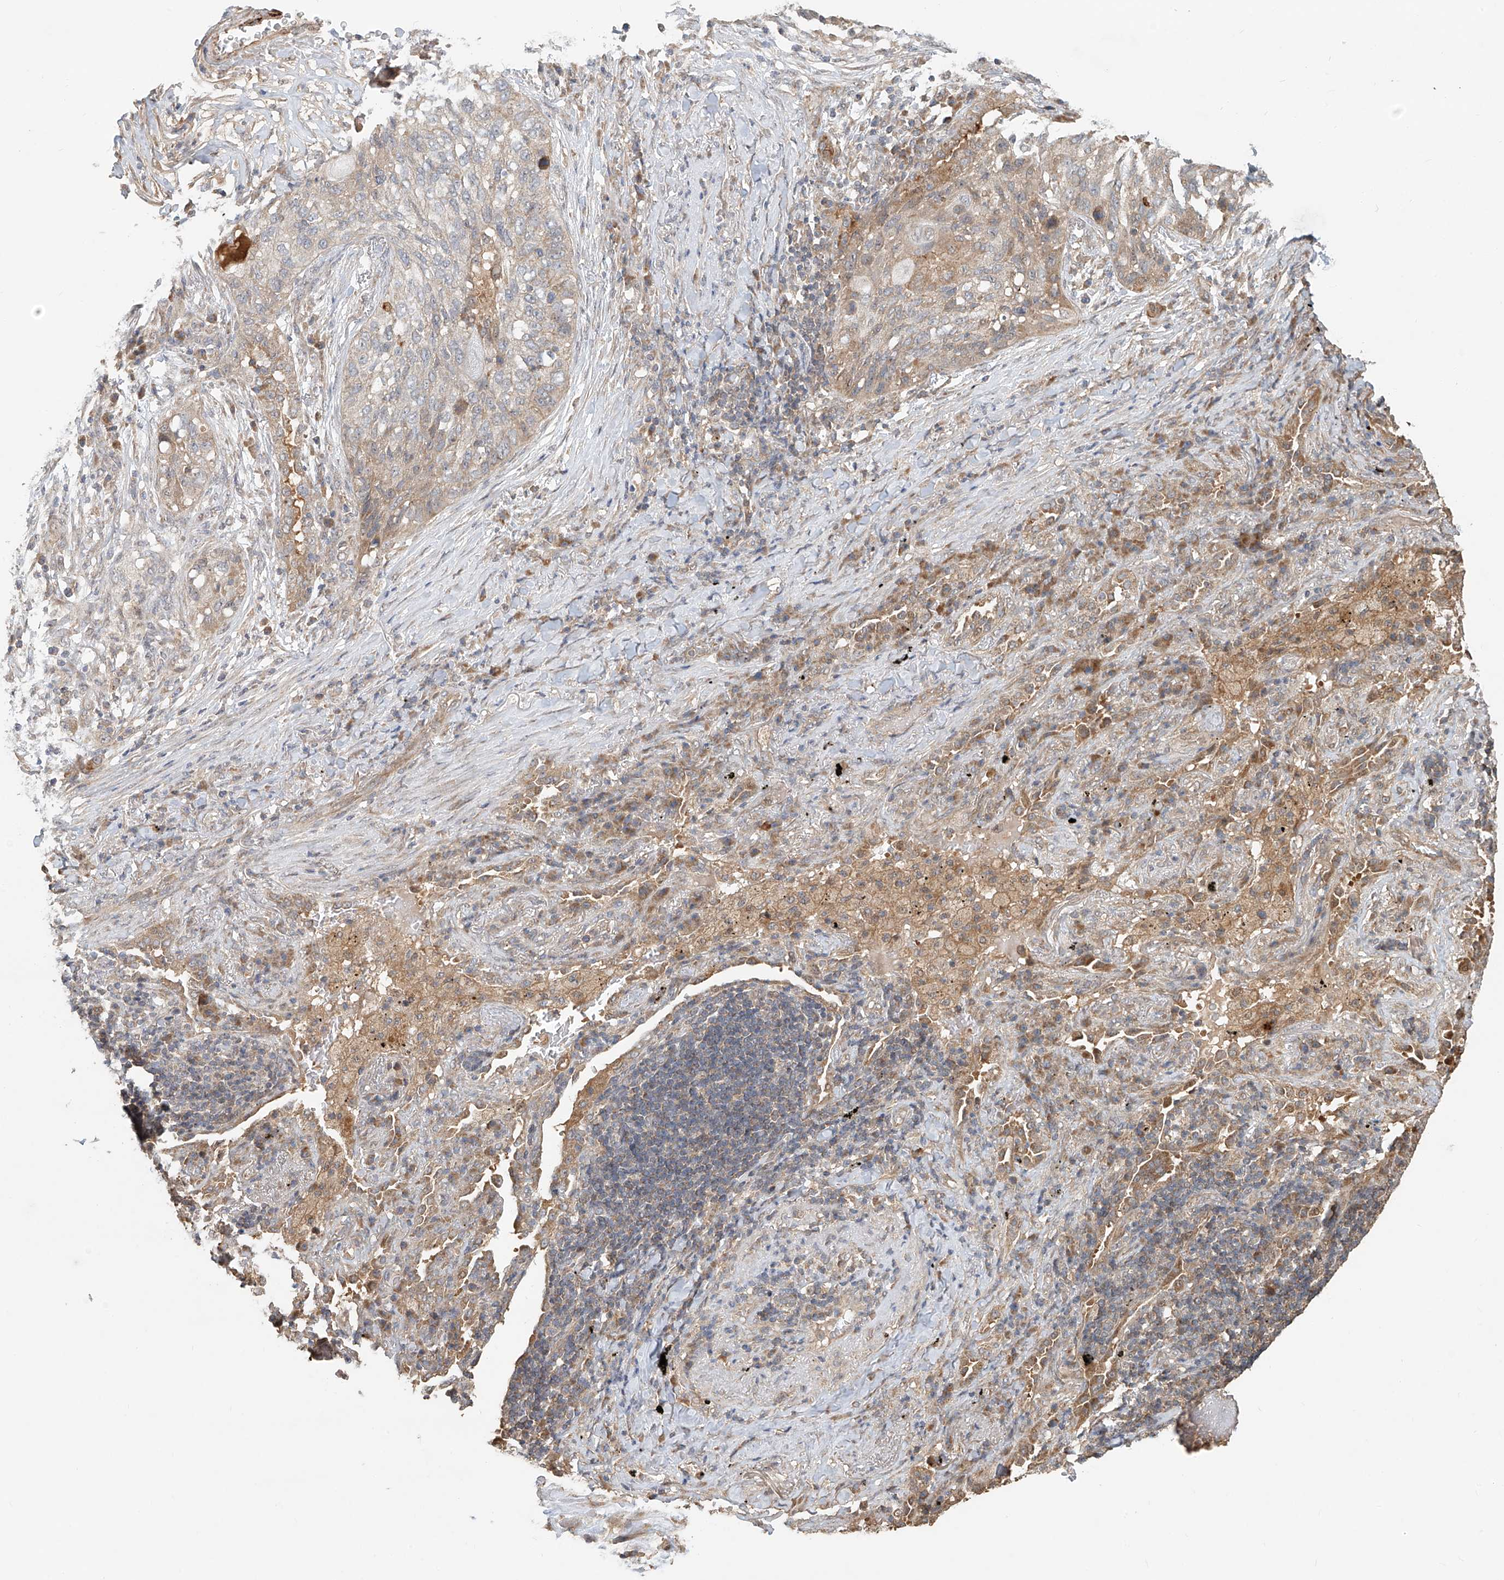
{"staining": {"intensity": "weak", "quantity": "<25%", "location": "cytoplasmic/membranous"}, "tissue": "lung cancer", "cell_type": "Tumor cells", "image_type": "cancer", "snomed": [{"axis": "morphology", "description": "Squamous cell carcinoma, NOS"}, {"axis": "topography", "description": "Lung"}], "caption": "IHC of human lung squamous cell carcinoma demonstrates no expression in tumor cells.", "gene": "TMEM61", "patient": {"sex": "female", "age": 63}}